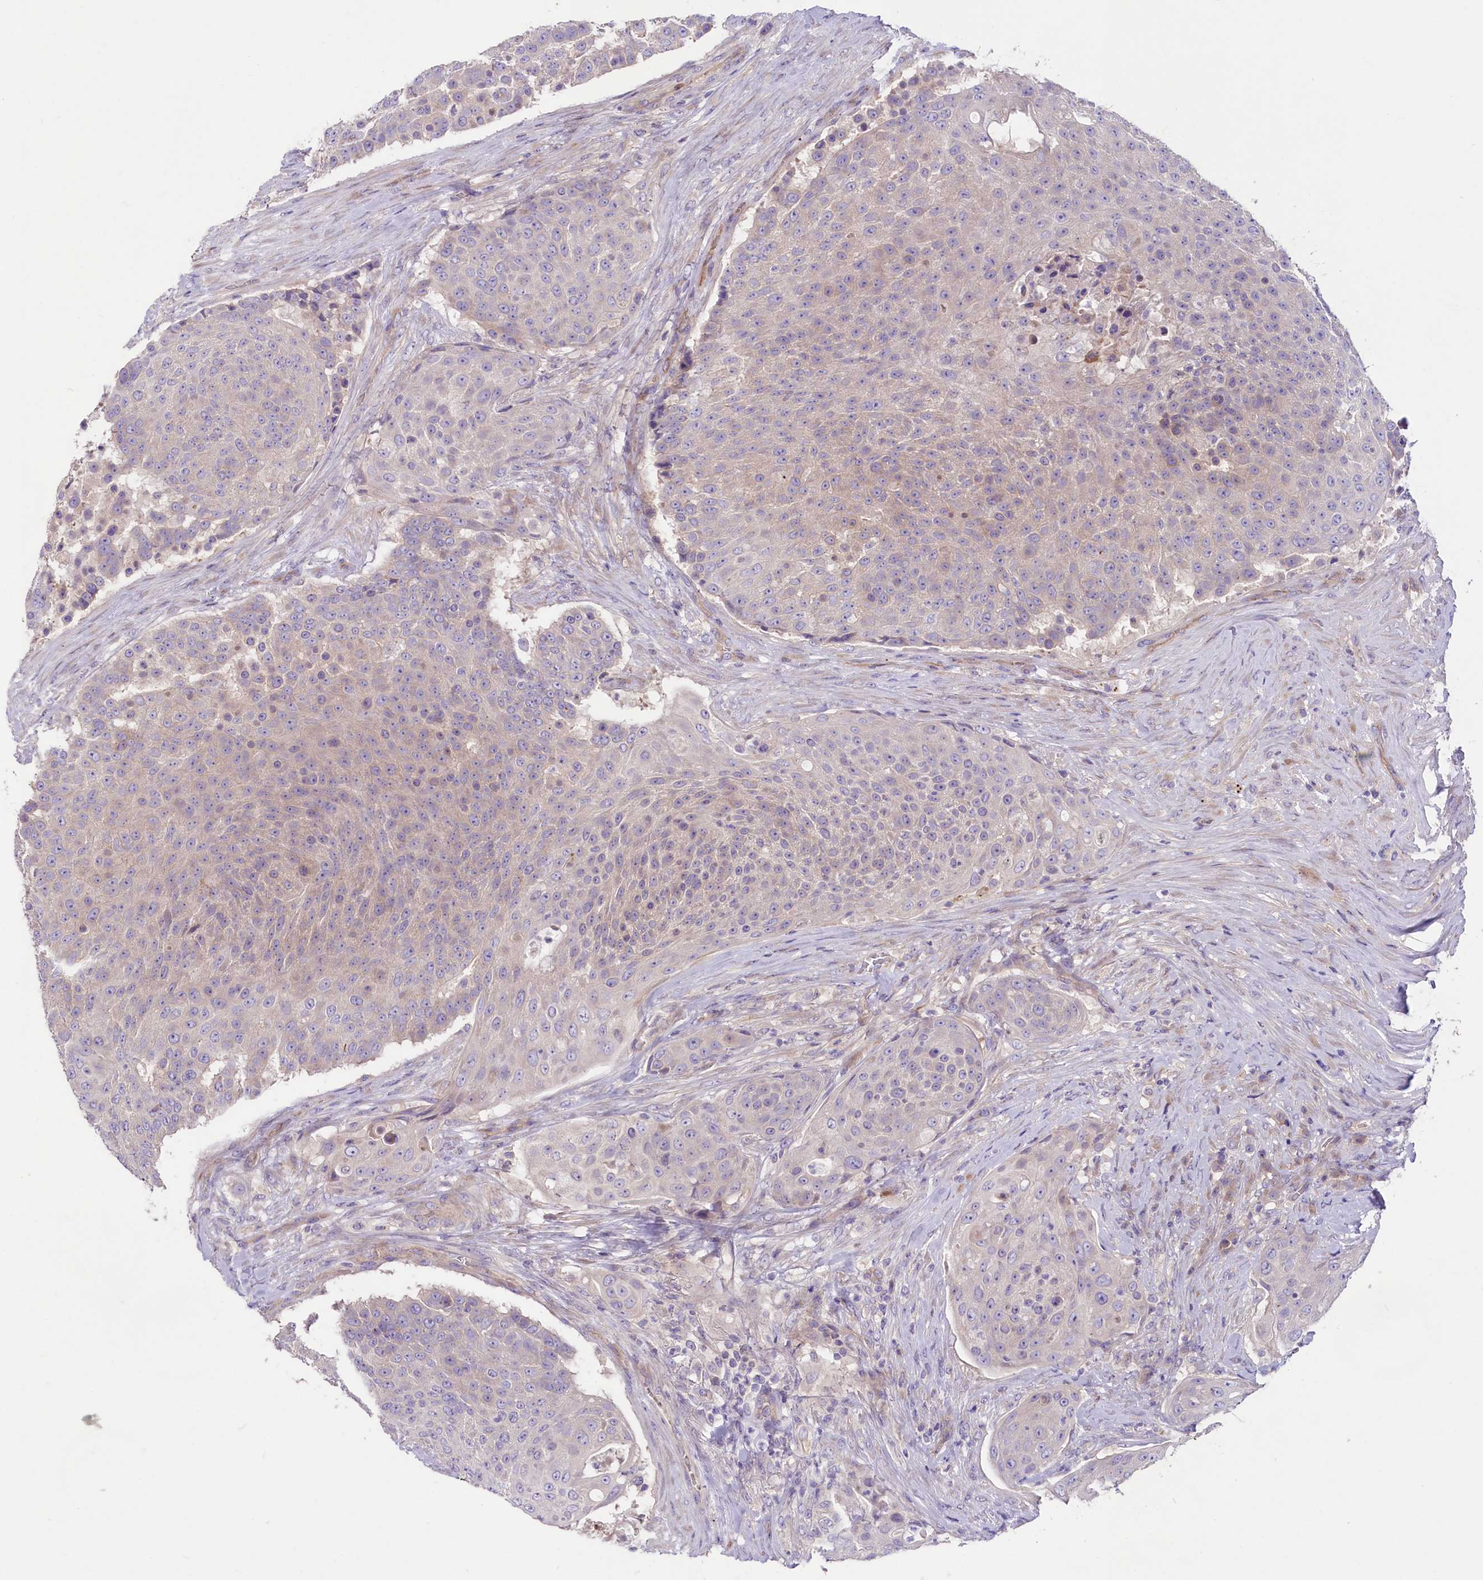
{"staining": {"intensity": "weak", "quantity": "<25%", "location": "cytoplasmic/membranous"}, "tissue": "urothelial cancer", "cell_type": "Tumor cells", "image_type": "cancer", "snomed": [{"axis": "morphology", "description": "Urothelial carcinoma, High grade"}, {"axis": "topography", "description": "Urinary bladder"}], "caption": "This histopathology image is of urothelial carcinoma (high-grade) stained with IHC to label a protein in brown with the nuclei are counter-stained blue. There is no expression in tumor cells.", "gene": "CD99L2", "patient": {"sex": "female", "age": 63}}